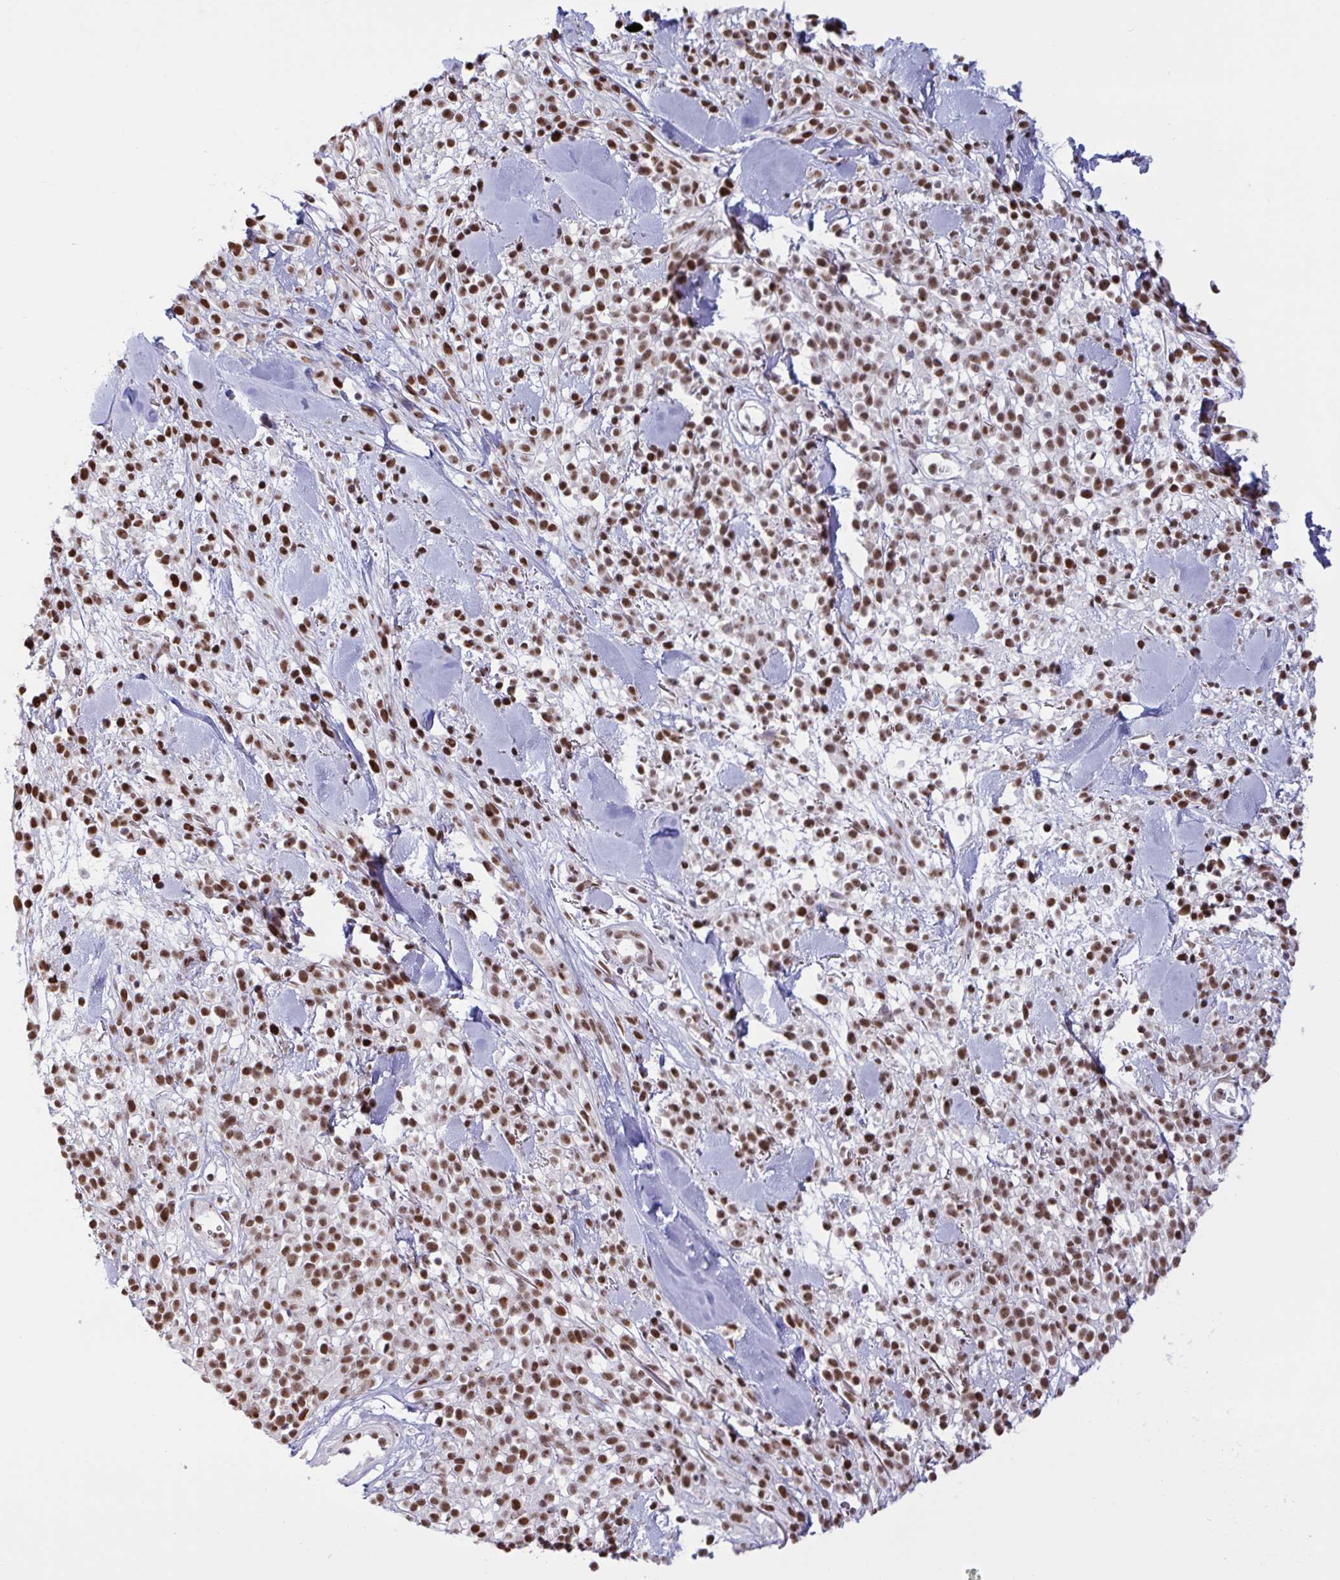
{"staining": {"intensity": "strong", "quantity": ">75%", "location": "nuclear"}, "tissue": "melanoma", "cell_type": "Tumor cells", "image_type": "cancer", "snomed": [{"axis": "morphology", "description": "Malignant melanoma, NOS"}, {"axis": "topography", "description": "Skin"}, {"axis": "topography", "description": "Skin of trunk"}], "caption": "Immunohistochemical staining of human malignant melanoma demonstrates strong nuclear protein positivity in approximately >75% of tumor cells.", "gene": "CBFA2T2", "patient": {"sex": "male", "age": 74}}